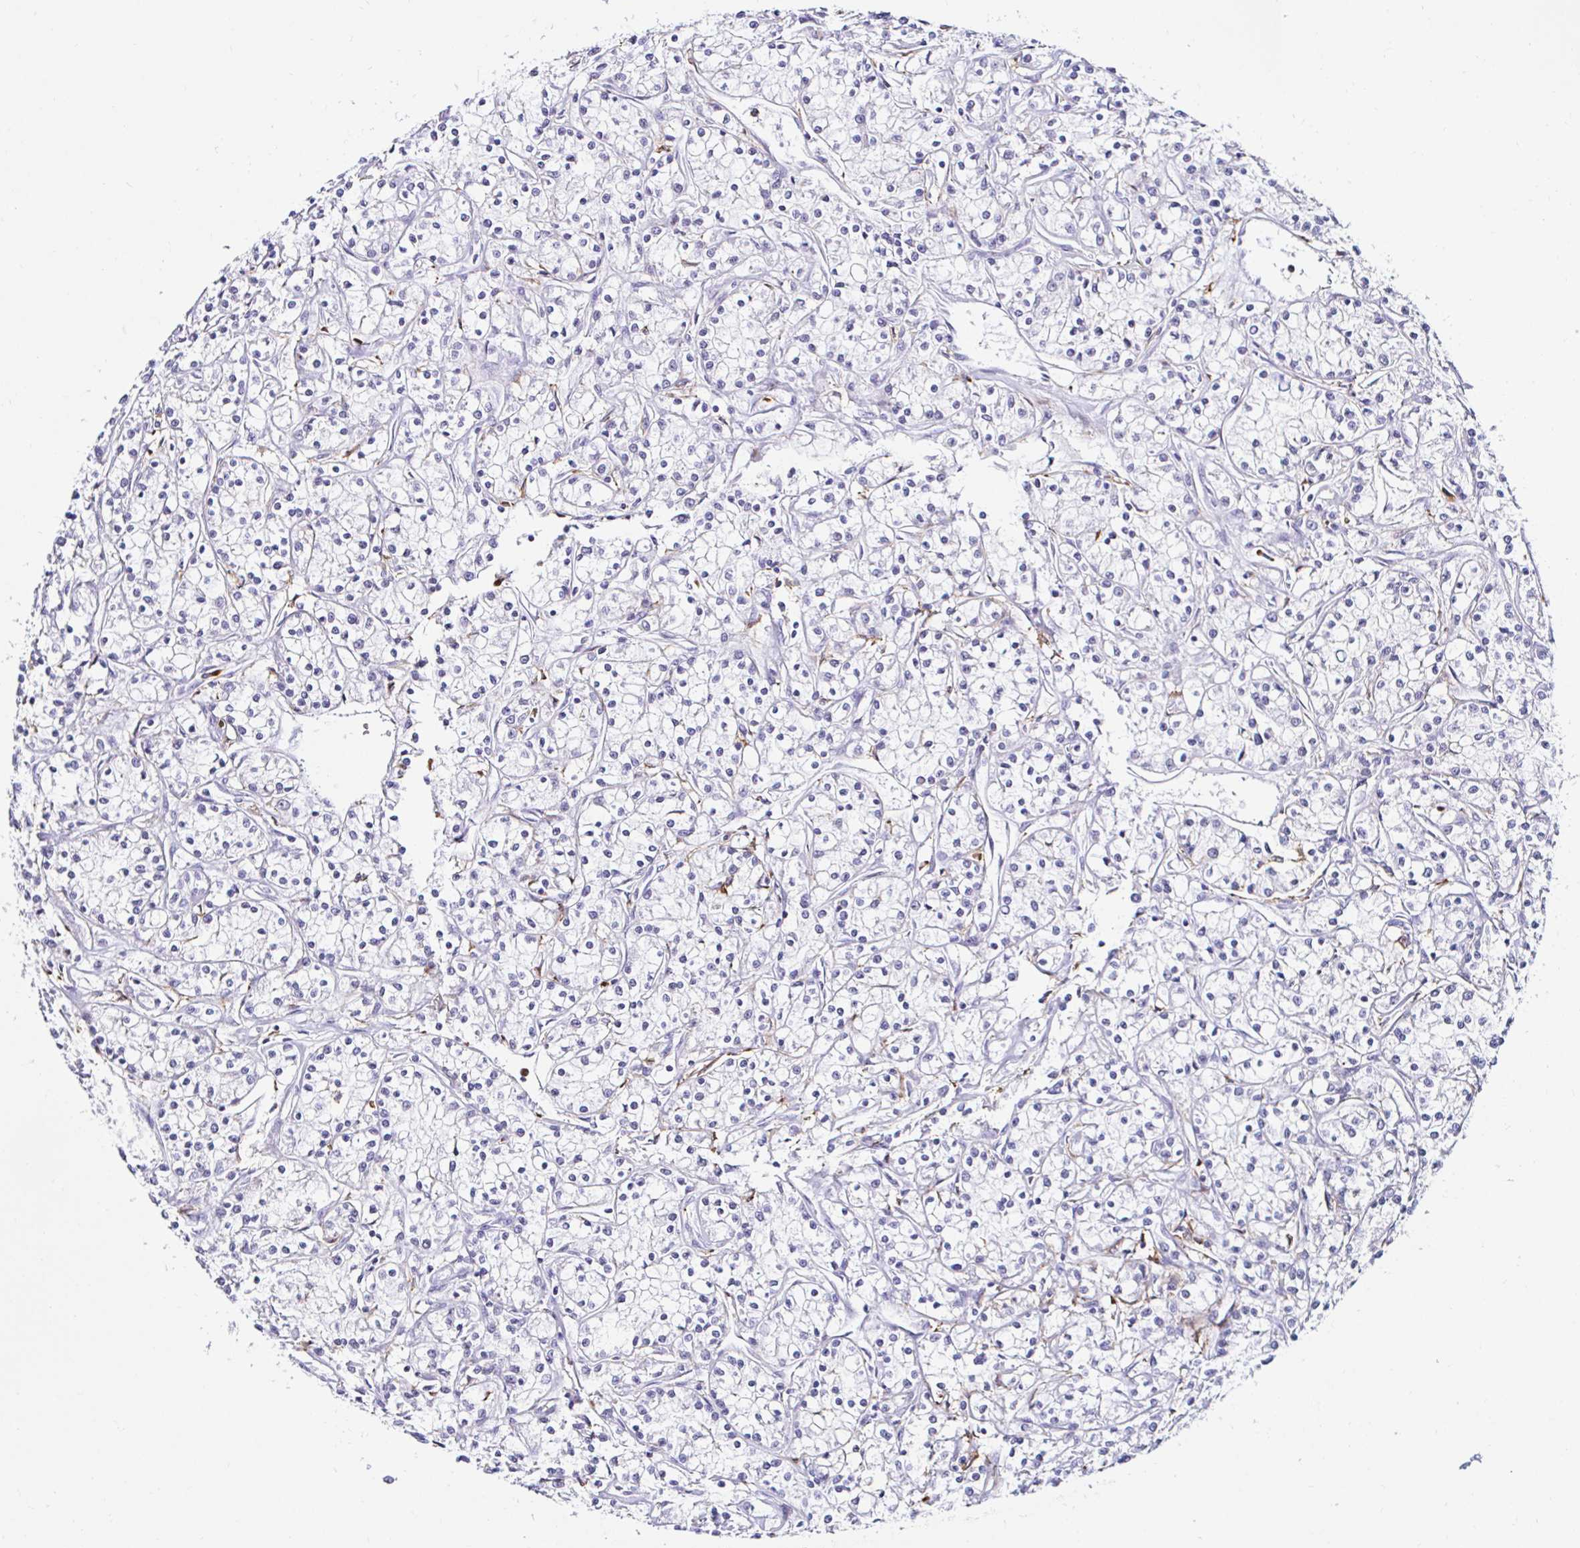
{"staining": {"intensity": "negative", "quantity": "none", "location": "none"}, "tissue": "renal cancer", "cell_type": "Tumor cells", "image_type": "cancer", "snomed": [{"axis": "morphology", "description": "Adenocarcinoma, NOS"}, {"axis": "topography", "description": "Kidney"}], "caption": "Renal cancer was stained to show a protein in brown. There is no significant expression in tumor cells.", "gene": "CYBB", "patient": {"sex": "female", "age": 59}}